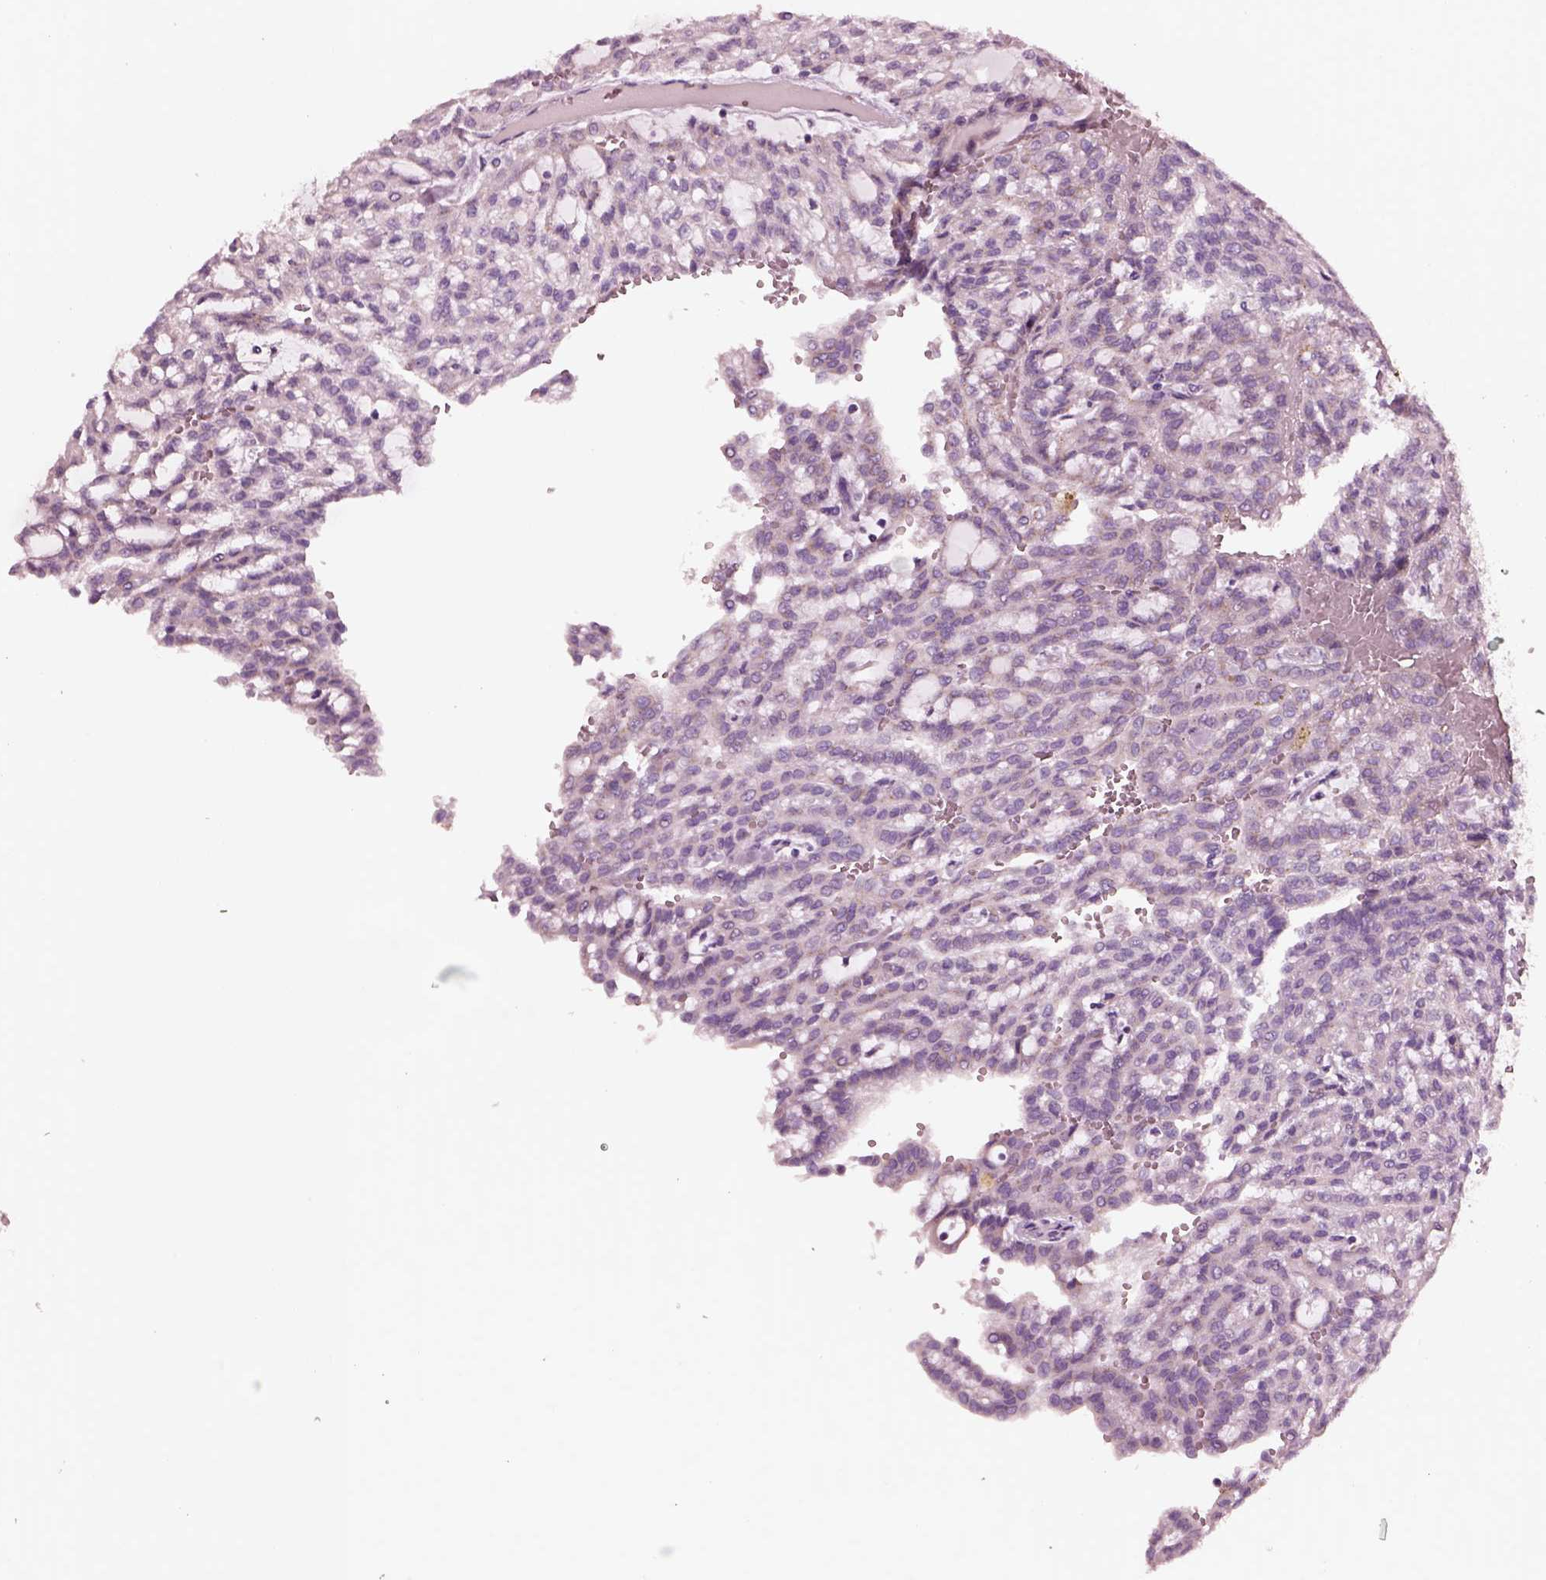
{"staining": {"intensity": "negative", "quantity": "none", "location": "none"}, "tissue": "renal cancer", "cell_type": "Tumor cells", "image_type": "cancer", "snomed": [{"axis": "morphology", "description": "Adenocarcinoma, NOS"}, {"axis": "topography", "description": "Kidney"}], "caption": "IHC histopathology image of neoplastic tissue: renal adenocarcinoma stained with DAB demonstrates no significant protein expression in tumor cells. (Brightfield microscopy of DAB immunohistochemistry at high magnification).", "gene": "NMRK2", "patient": {"sex": "male", "age": 63}}